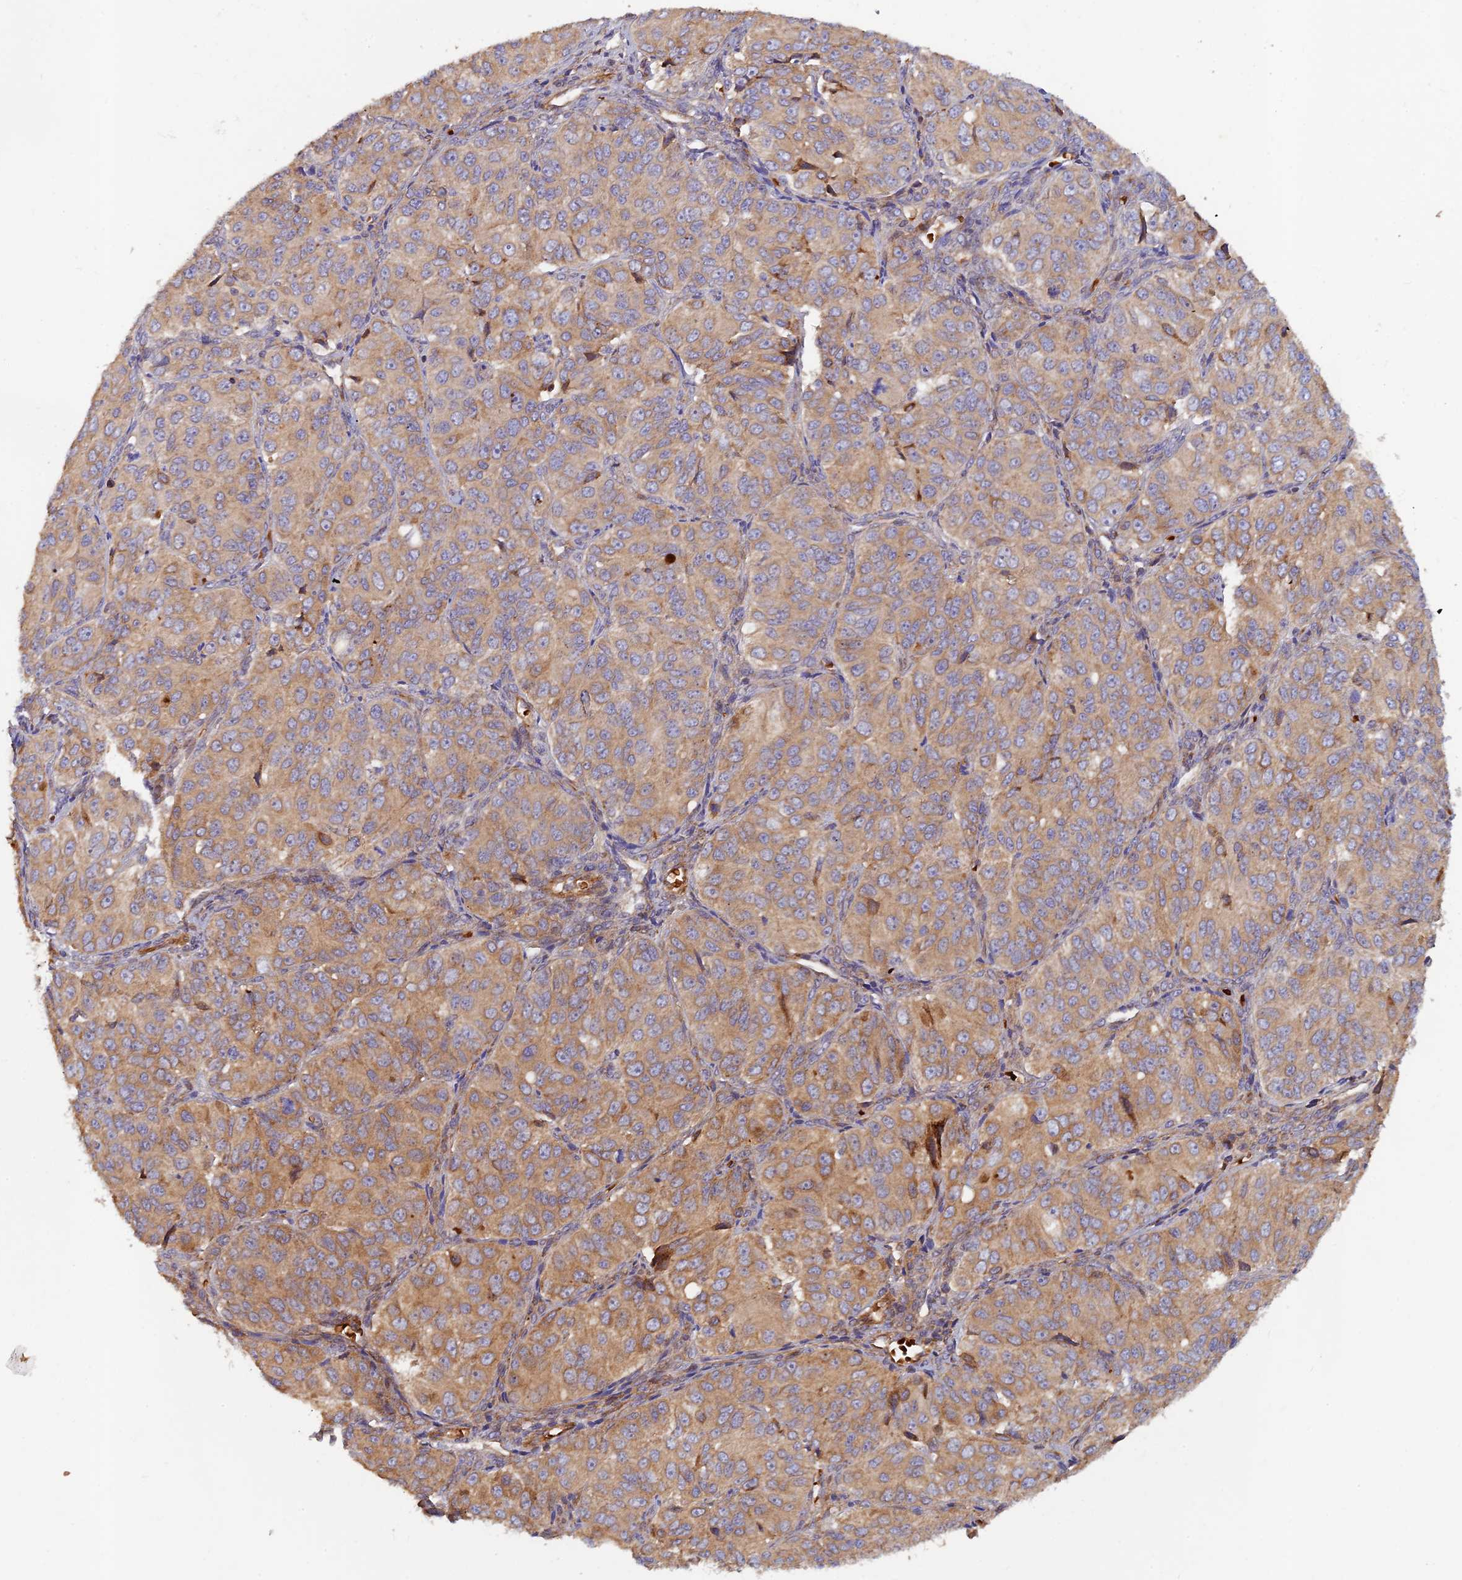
{"staining": {"intensity": "moderate", "quantity": ">75%", "location": "cytoplasmic/membranous"}, "tissue": "ovarian cancer", "cell_type": "Tumor cells", "image_type": "cancer", "snomed": [{"axis": "morphology", "description": "Carcinoma, endometroid"}, {"axis": "topography", "description": "Ovary"}], "caption": "The histopathology image displays immunohistochemical staining of endometroid carcinoma (ovarian). There is moderate cytoplasmic/membranous positivity is identified in about >75% of tumor cells.", "gene": "GMCL1", "patient": {"sex": "female", "age": 51}}